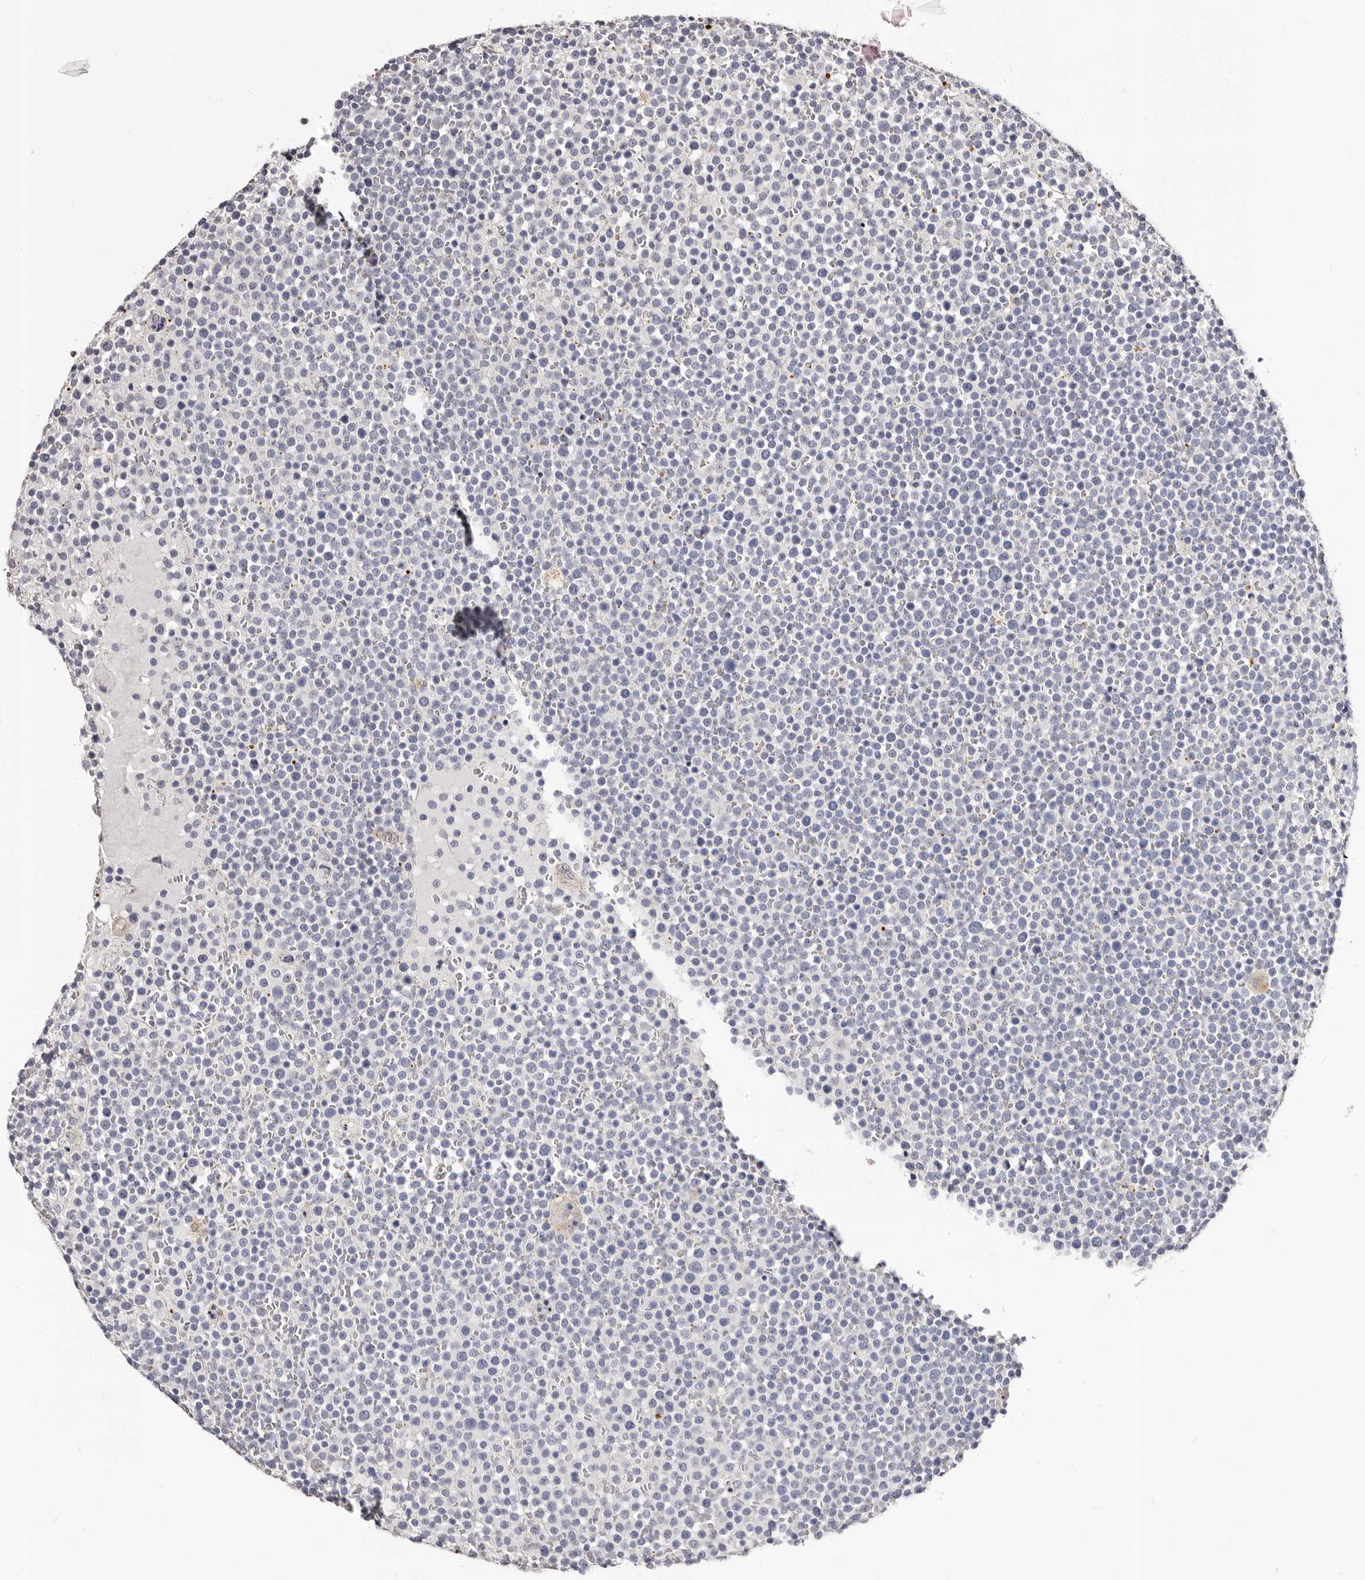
{"staining": {"intensity": "negative", "quantity": "none", "location": "none"}, "tissue": "lymphoma", "cell_type": "Tumor cells", "image_type": "cancer", "snomed": [{"axis": "morphology", "description": "Malignant lymphoma, non-Hodgkin's type, High grade"}, {"axis": "topography", "description": "Lymph node"}], "caption": "A histopathology image of lymphoma stained for a protein reveals no brown staining in tumor cells.", "gene": "PTAFR", "patient": {"sex": "male", "age": 61}}